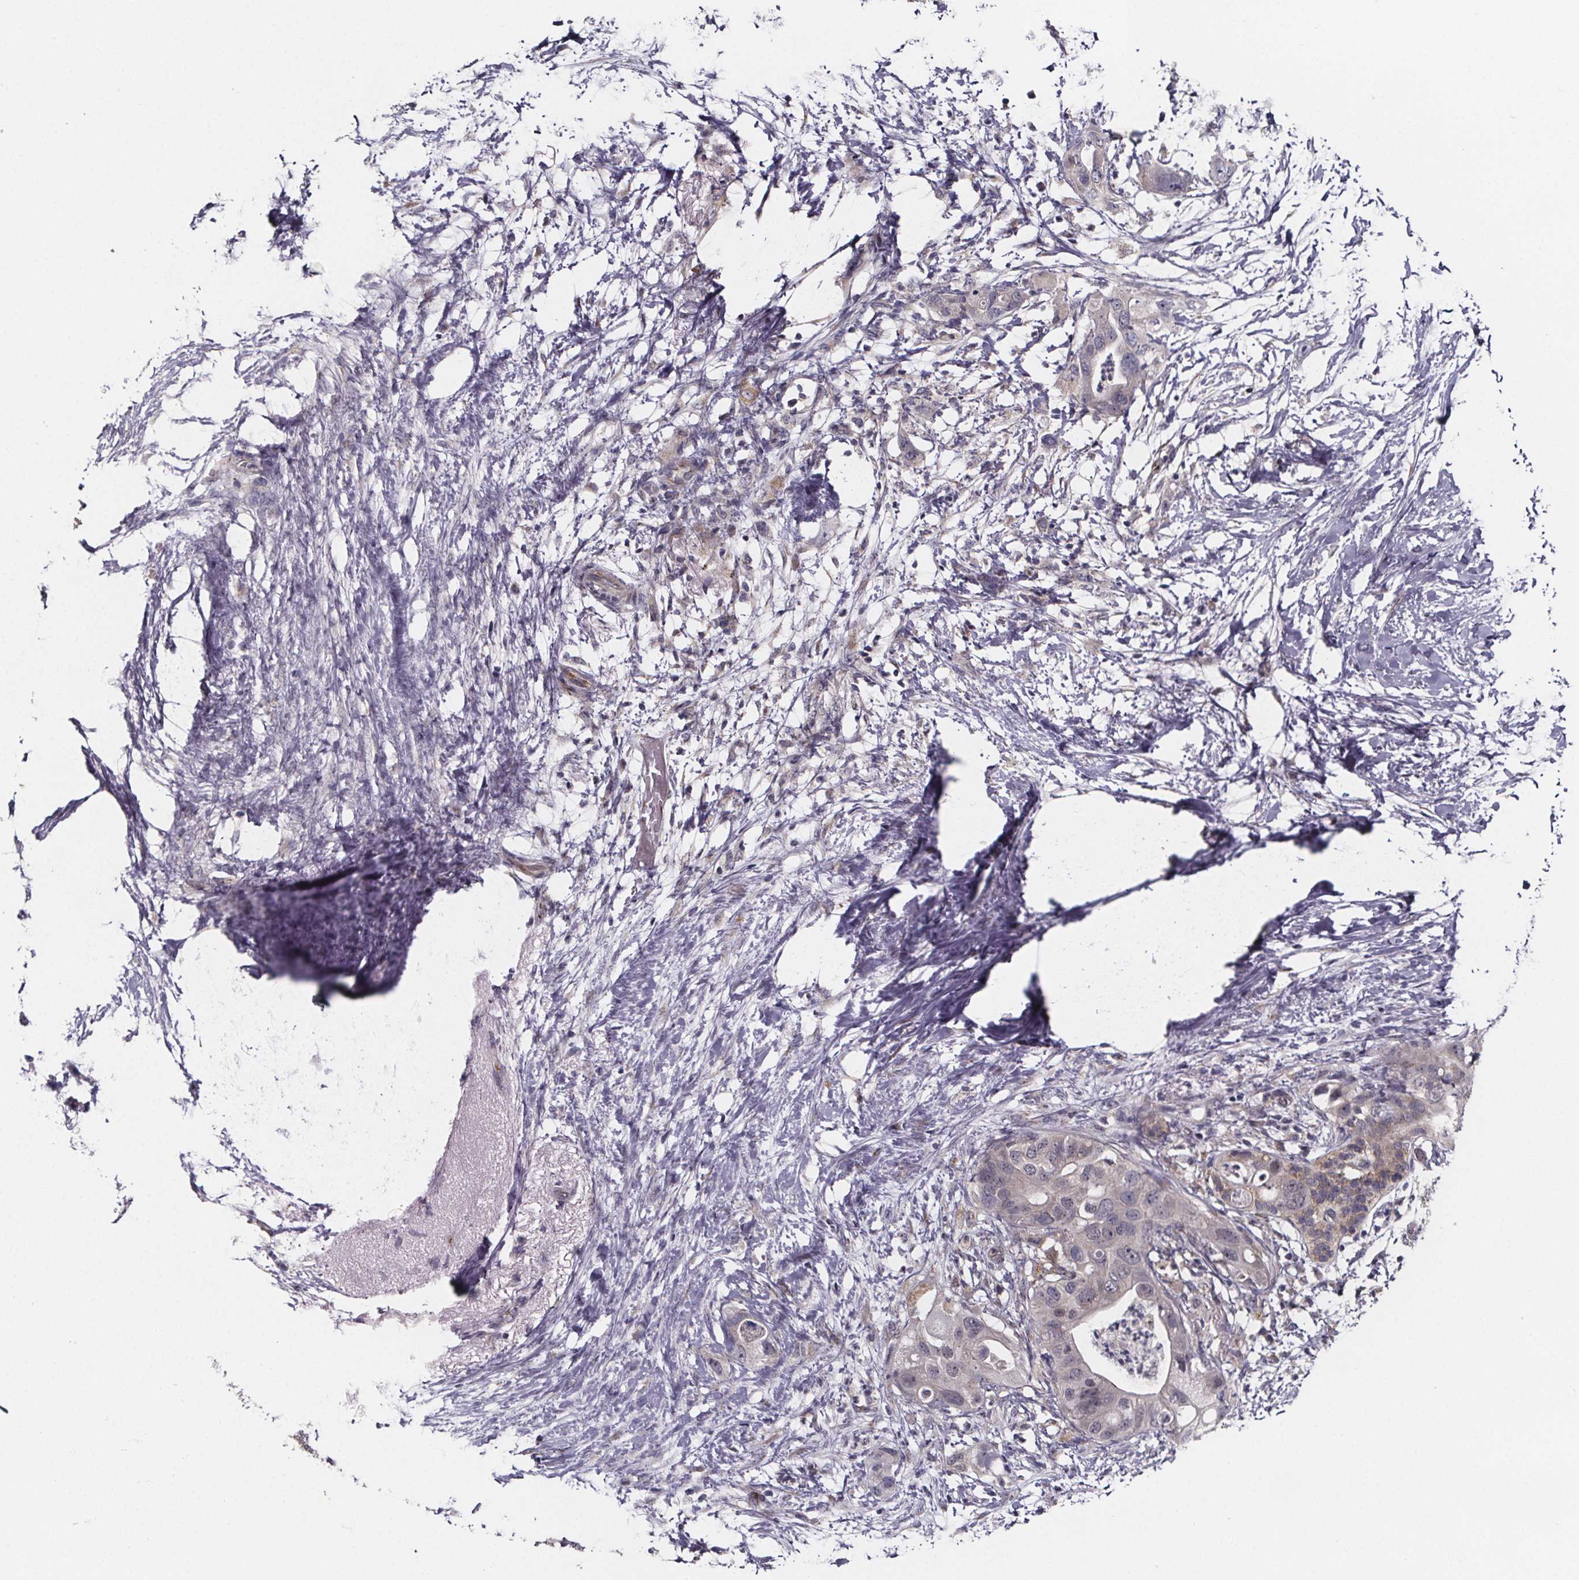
{"staining": {"intensity": "negative", "quantity": "none", "location": "none"}, "tissue": "pancreatic cancer", "cell_type": "Tumor cells", "image_type": "cancer", "snomed": [{"axis": "morphology", "description": "Adenocarcinoma, NOS"}, {"axis": "topography", "description": "Pancreas"}], "caption": "Image shows no significant protein expression in tumor cells of pancreatic cancer (adenocarcinoma).", "gene": "NDST1", "patient": {"sex": "female", "age": 72}}